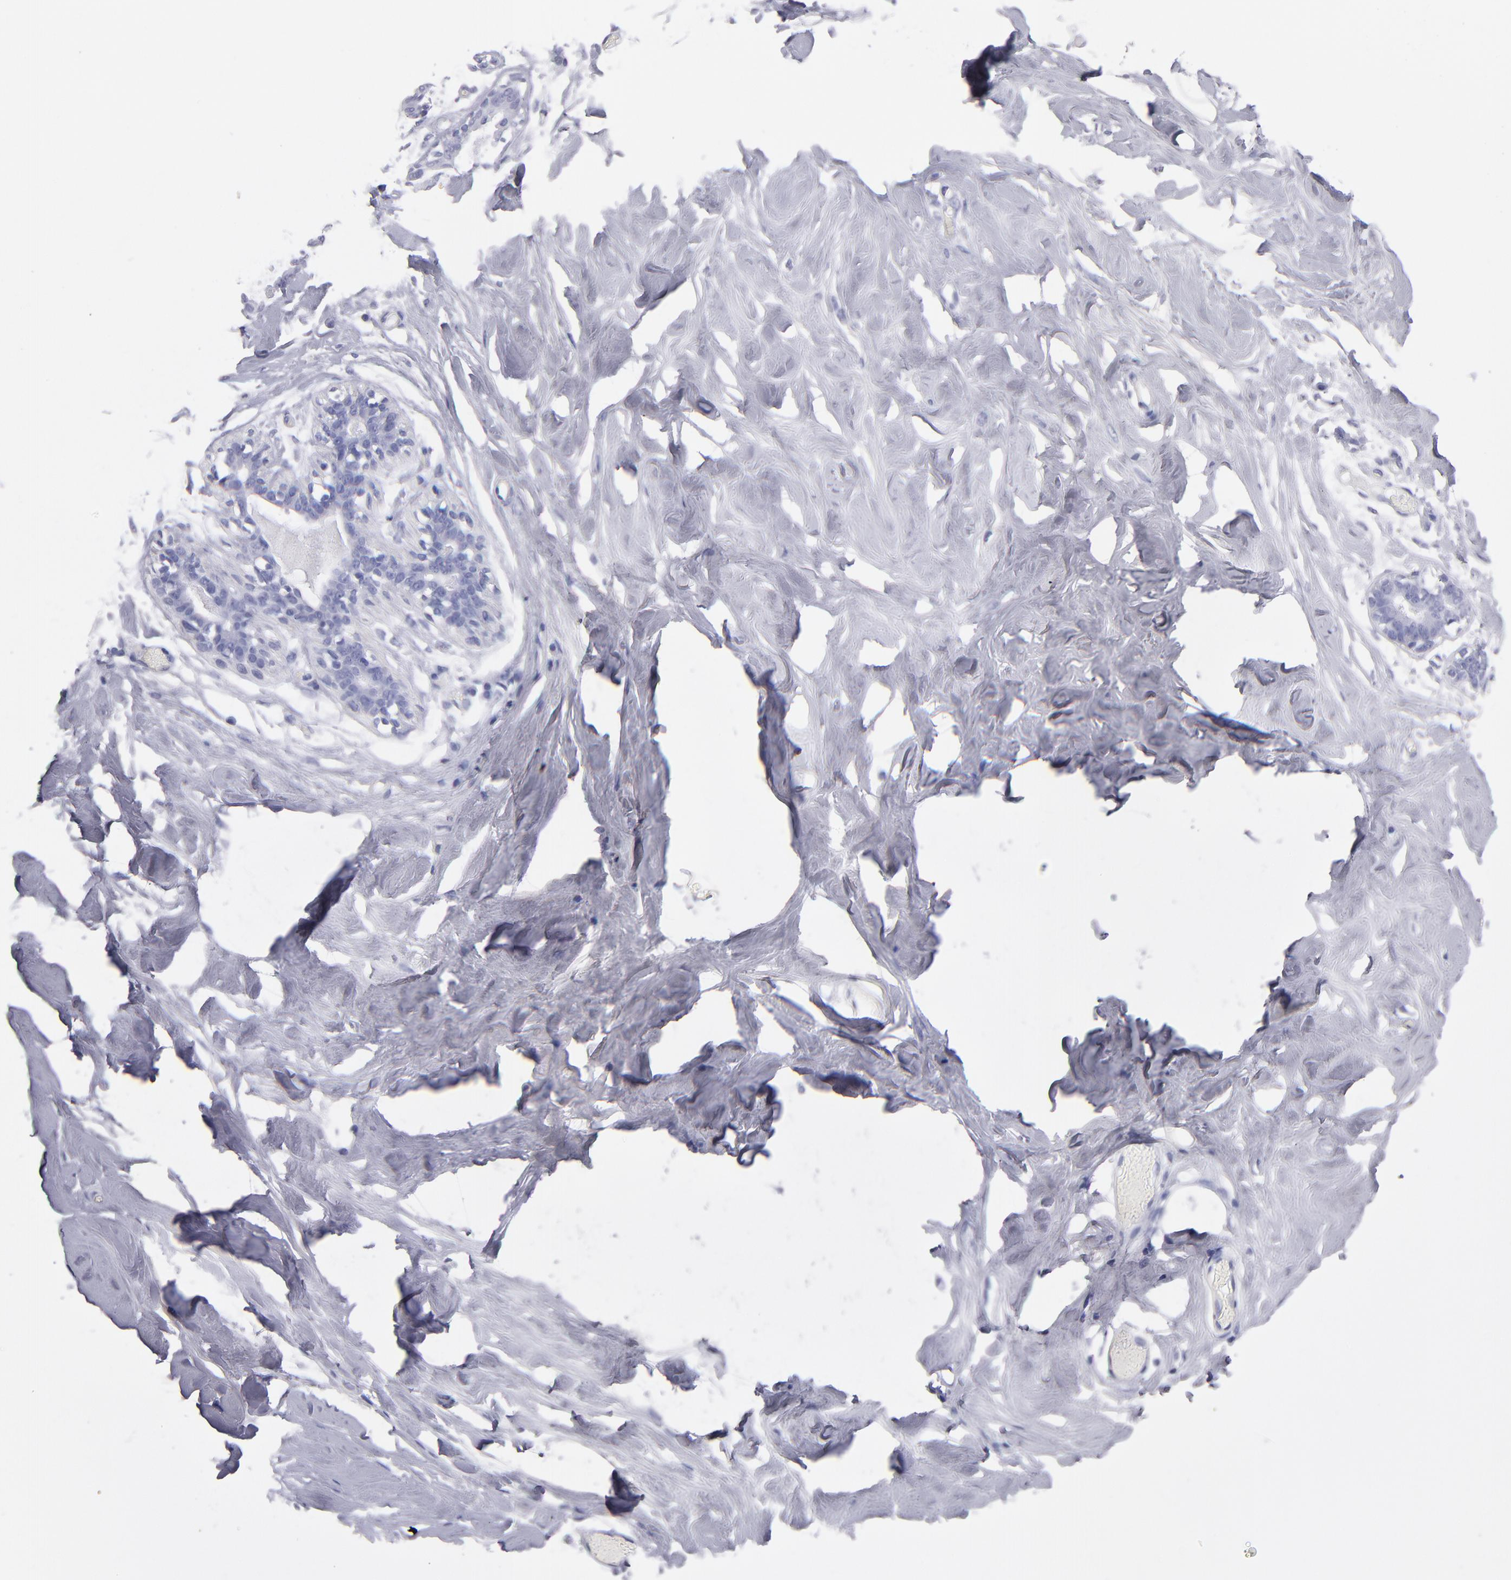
{"staining": {"intensity": "negative", "quantity": "none", "location": "none"}, "tissue": "breast", "cell_type": "Adipocytes", "image_type": "normal", "snomed": [{"axis": "morphology", "description": "Normal tissue, NOS"}, {"axis": "topography", "description": "Breast"}, {"axis": "topography", "description": "Soft tissue"}], "caption": "Immunohistochemical staining of benign human breast shows no significant positivity in adipocytes. (DAB immunohistochemistry (IHC) visualized using brightfield microscopy, high magnification).", "gene": "MB", "patient": {"sex": "female", "age": 25}}